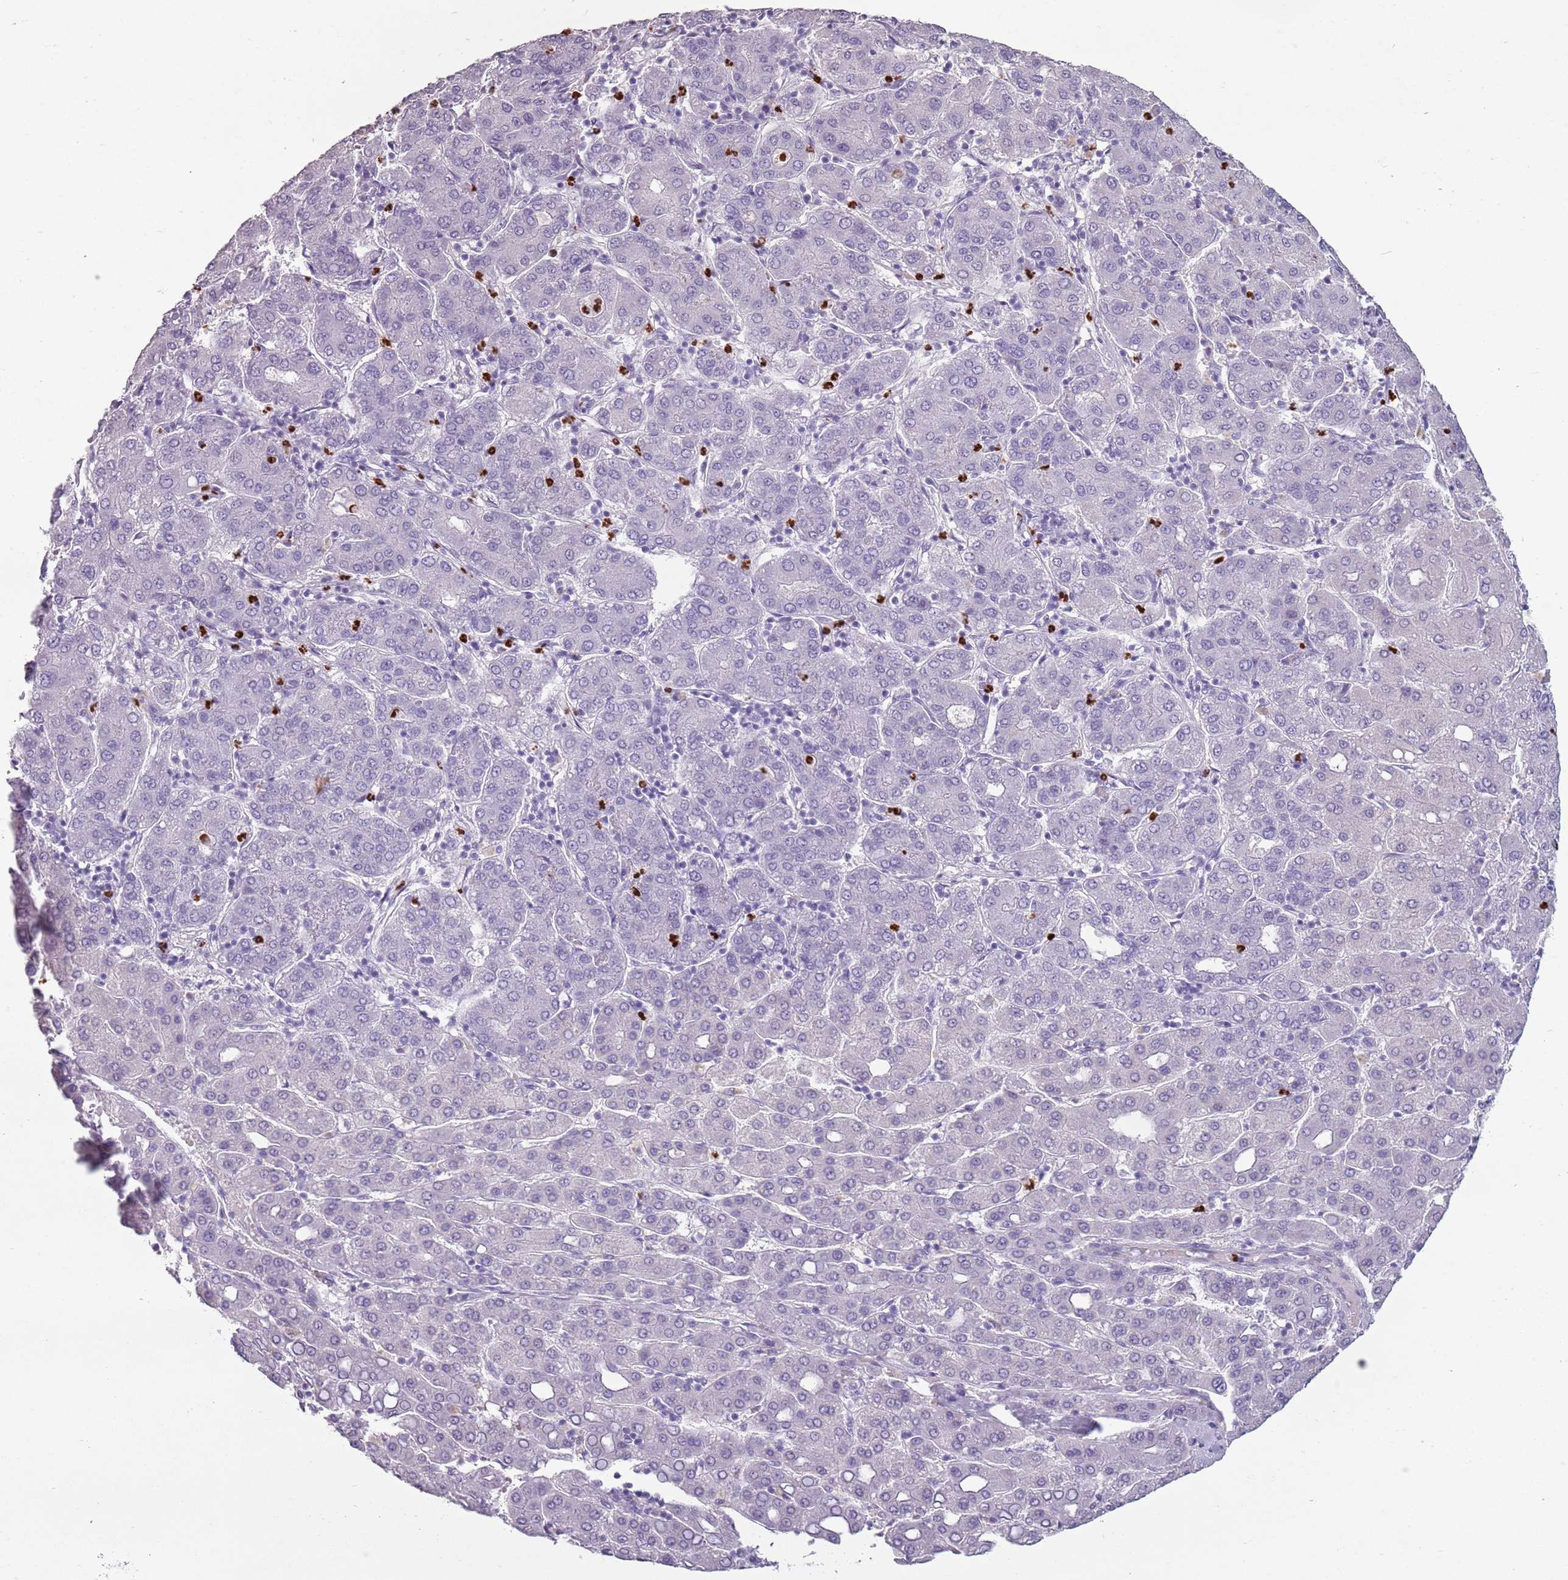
{"staining": {"intensity": "negative", "quantity": "none", "location": "none"}, "tissue": "liver cancer", "cell_type": "Tumor cells", "image_type": "cancer", "snomed": [{"axis": "morphology", "description": "Carcinoma, Hepatocellular, NOS"}, {"axis": "topography", "description": "Liver"}], "caption": "Immunohistochemical staining of human liver cancer demonstrates no significant expression in tumor cells. (Immunohistochemistry (ihc), brightfield microscopy, high magnification).", "gene": "CELF6", "patient": {"sex": "male", "age": 65}}